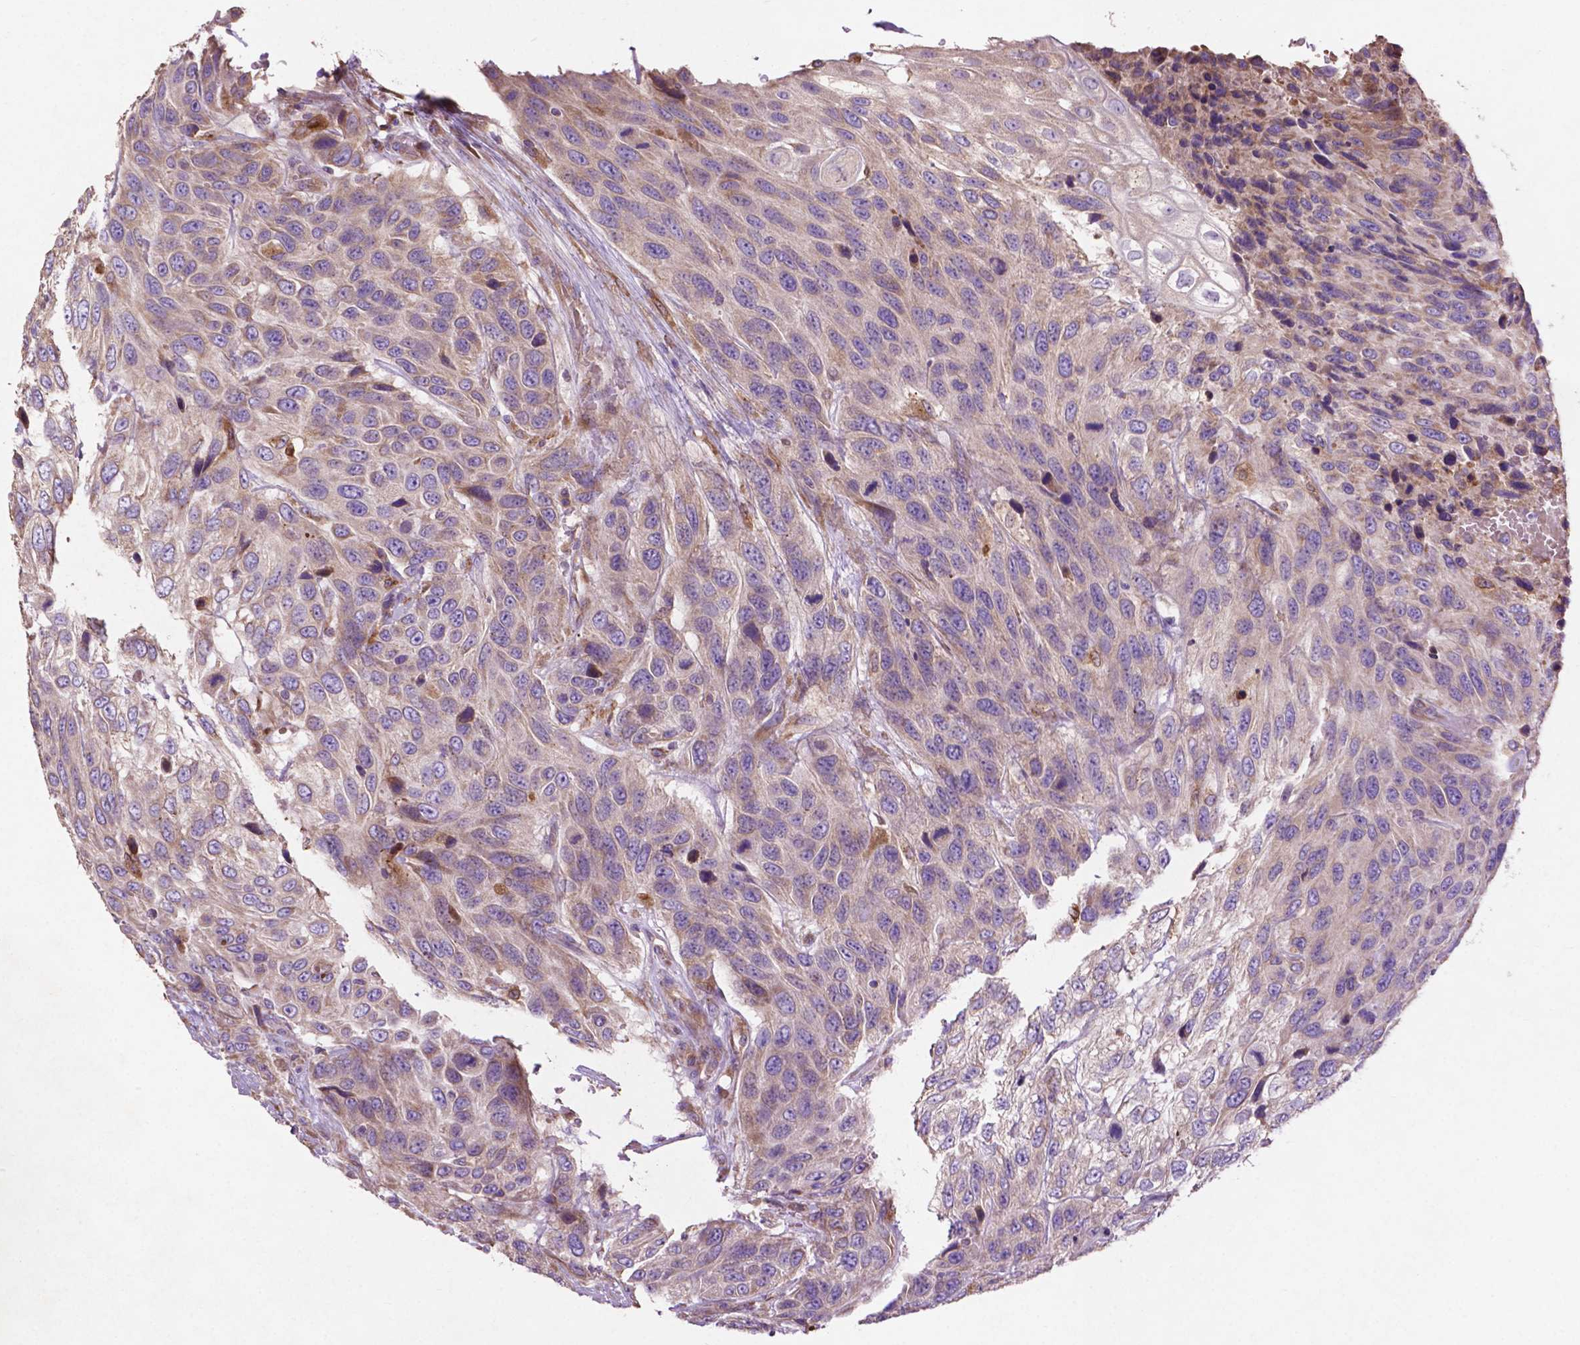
{"staining": {"intensity": "negative", "quantity": "none", "location": "none"}, "tissue": "urothelial cancer", "cell_type": "Tumor cells", "image_type": "cancer", "snomed": [{"axis": "morphology", "description": "Urothelial carcinoma, High grade"}, {"axis": "topography", "description": "Urinary bladder"}], "caption": "Tumor cells show no significant expression in urothelial cancer.", "gene": "MBTPS1", "patient": {"sex": "female", "age": 70}}